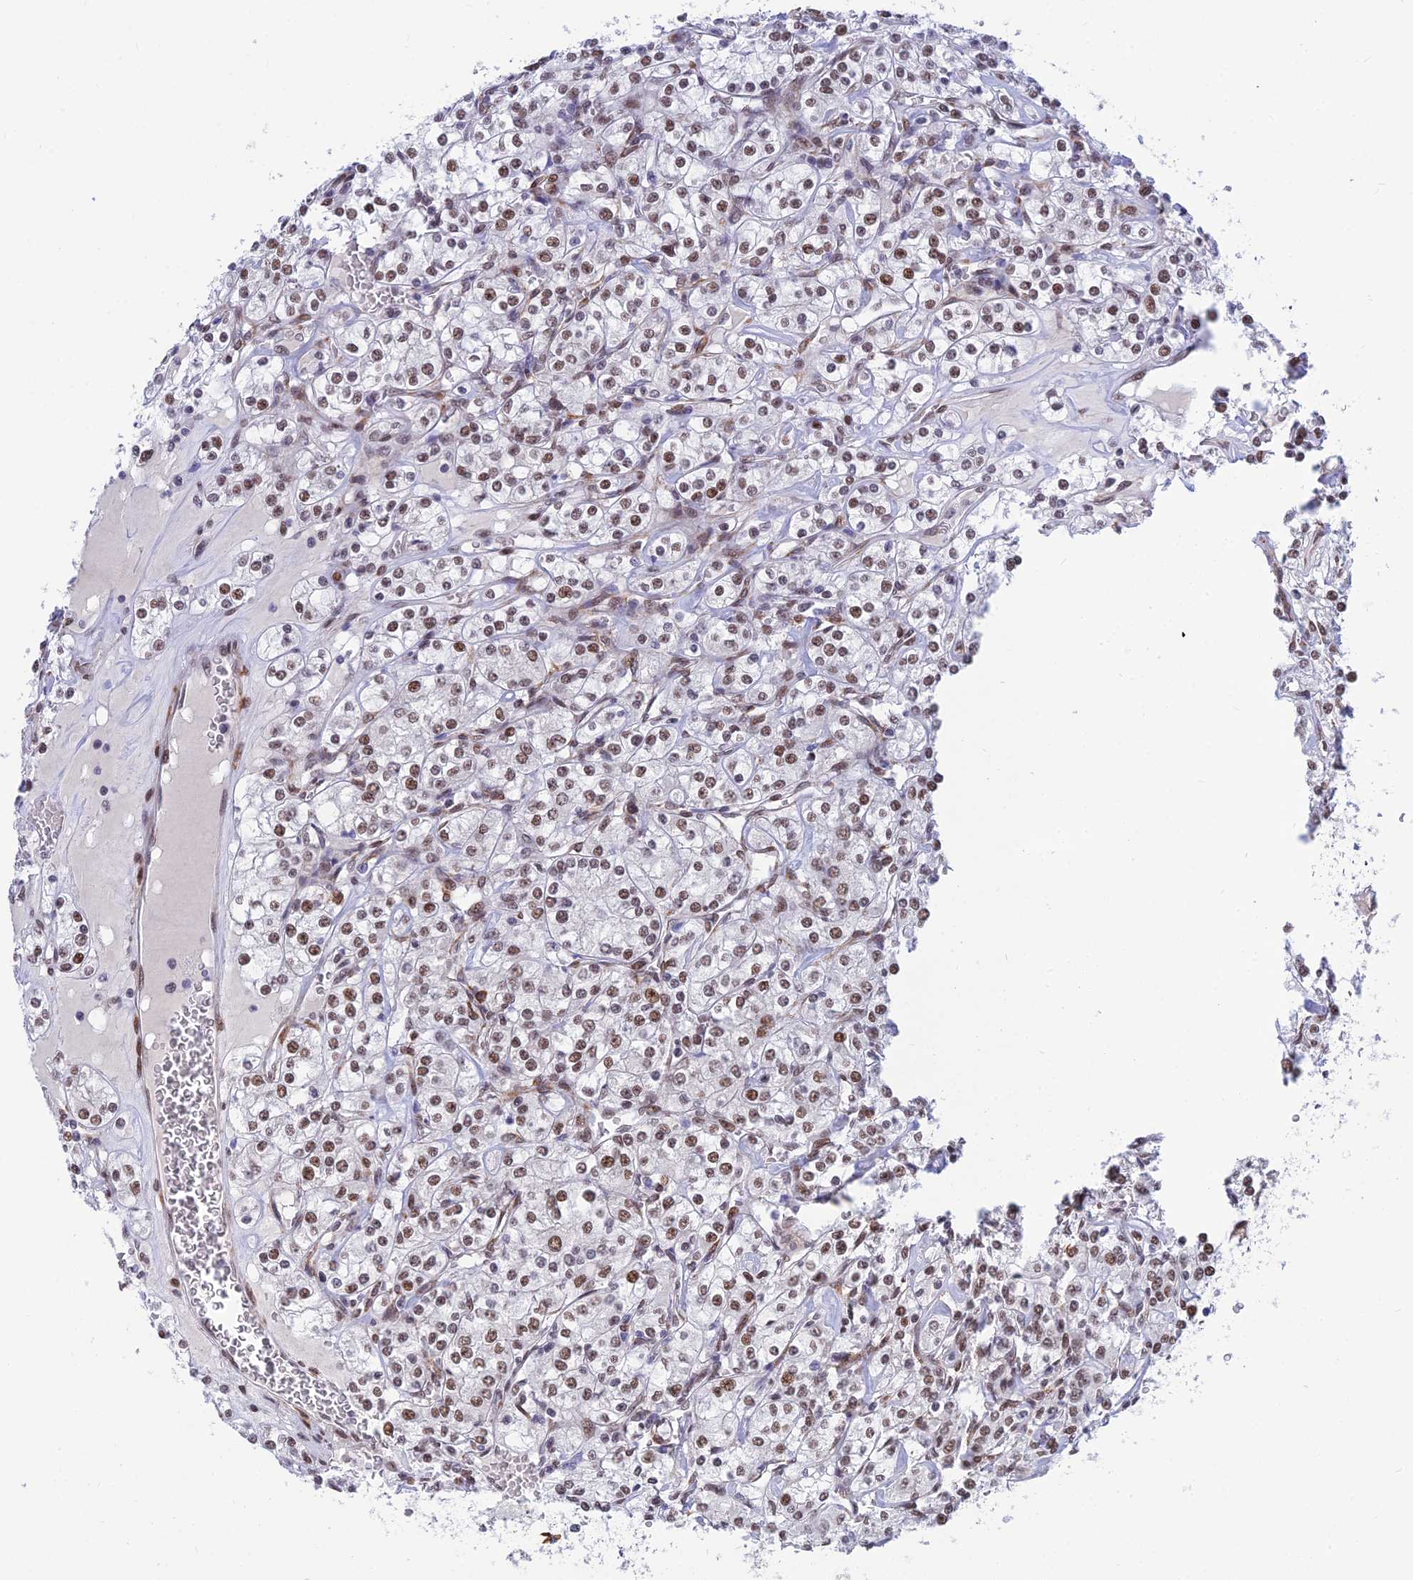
{"staining": {"intensity": "moderate", "quantity": "25%-75%", "location": "nuclear"}, "tissue": "renal cancer", "cell_type": "Tumor cells", "image_type": "cancer", "snomed": [{"axis": "morphology", "description": "Adenocarcinoma, NOS"}, {"axis": "topography", "description": "Kidney"}], "caption": "Moderate nuclear protein staining is present in about 25%-75% of tumor cells in renal adenocarcinoma. The staining was performed using DAB (3,3'-diaminobenzidine) to visualize the protein expression in brown, while the nuclei were stained in blue with hematoxylin (Magnification: 20x).", "gene": "CLK4", "patient": {"sex": "male", "age": 77}}